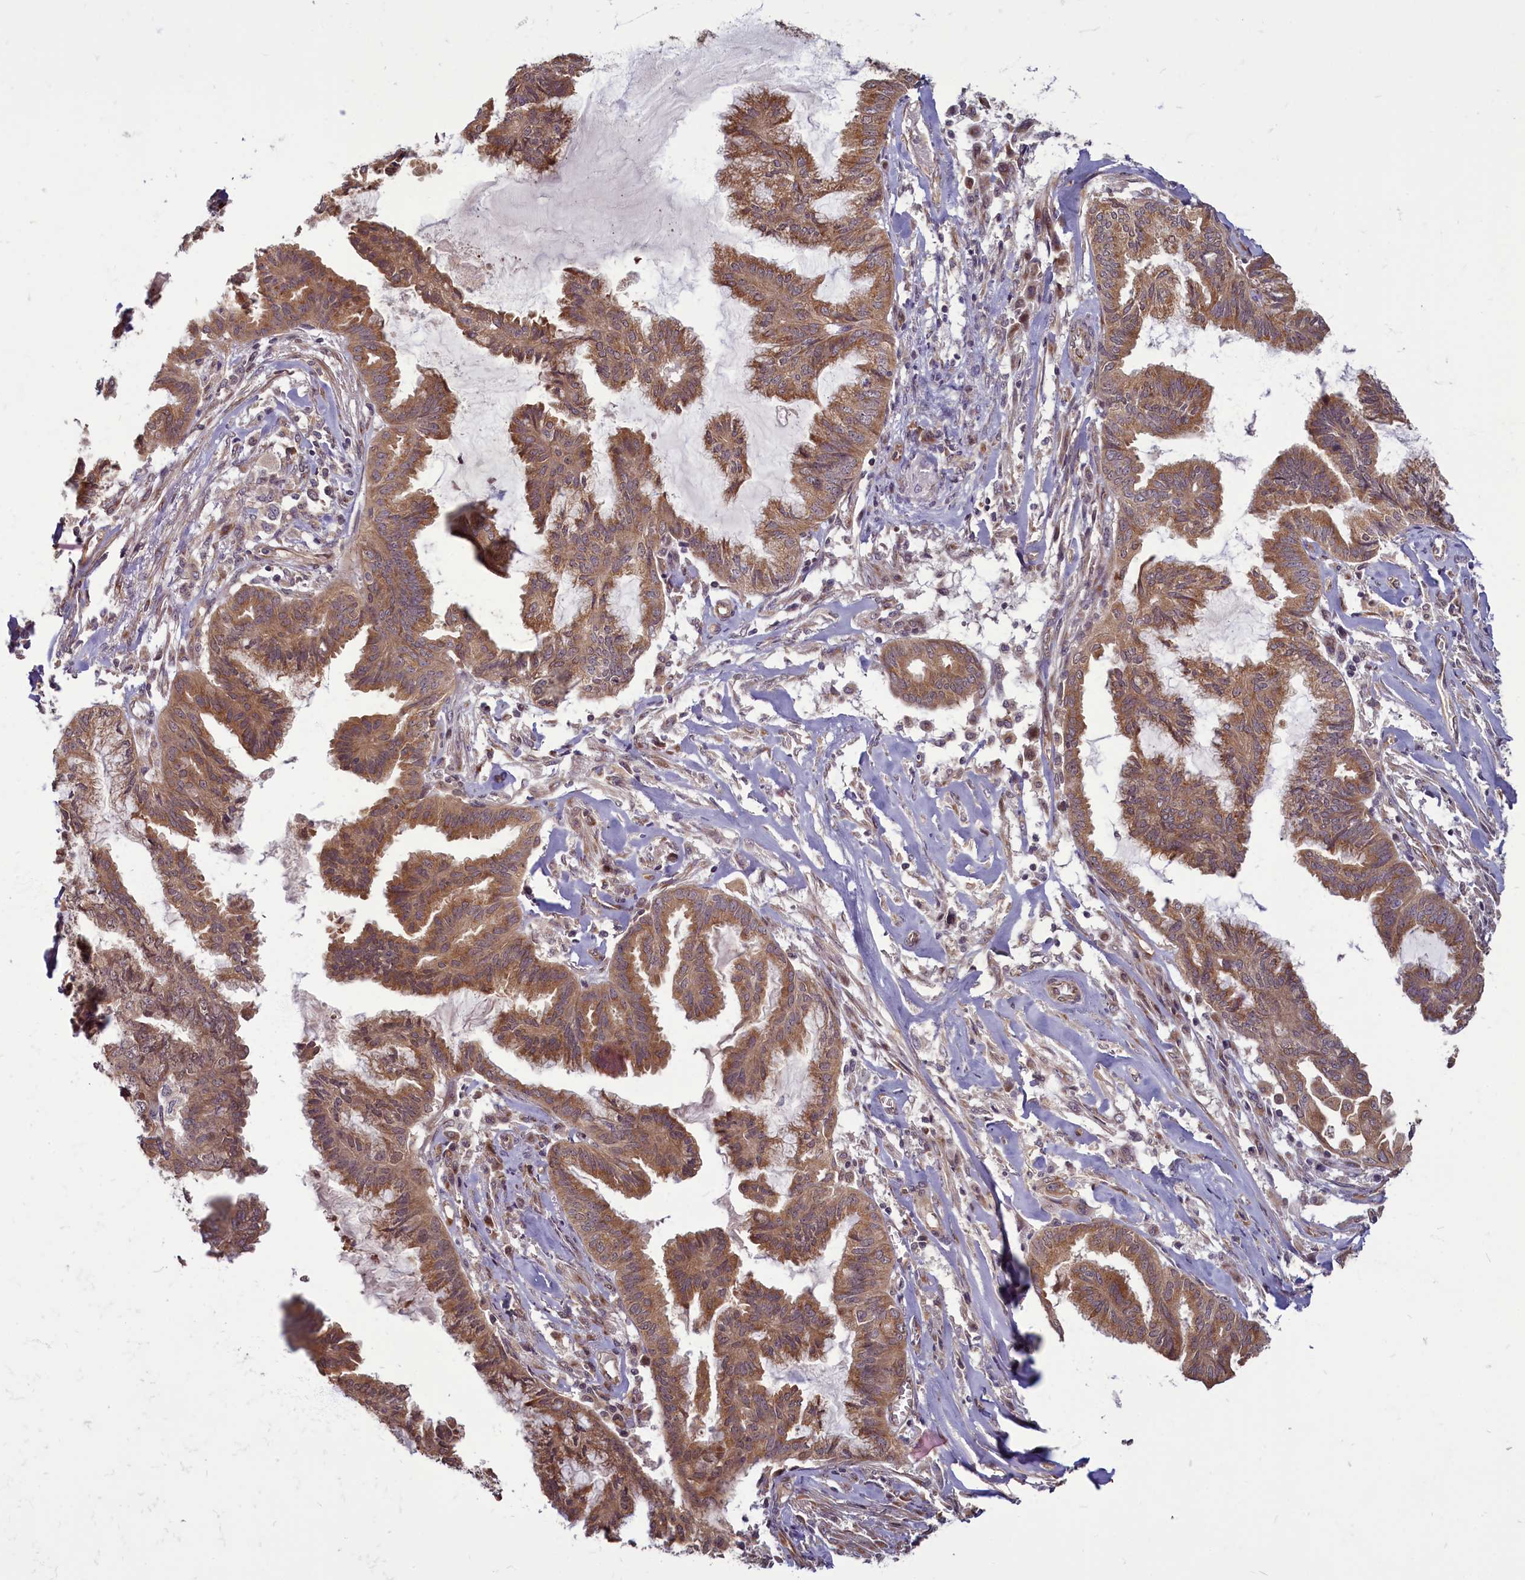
{"staining": {"intensity": "moderate", "quantity": ">75%", "location": "cytoplasmic/membranous"}, "tissue": "endometrial cancer", "cell_type": "Tumor cells", "image_type": "cancer", "snomed": [{"axis": "morphology", "description": "Adenocarcinoma, NOS"}, {"axis": "topography", "description": "Endometrium"}], "caption": "DAB (3,3'-diaminobenzidine) immunohistochemical staining of human endometrial cancer (adenocarcinoma) reveals moderate cytoplasmic/membranous protein positivity in approximately >75% of tumor cells.", "gene": "MYCBP", "patient": {"sex": "female", "age": 86}}